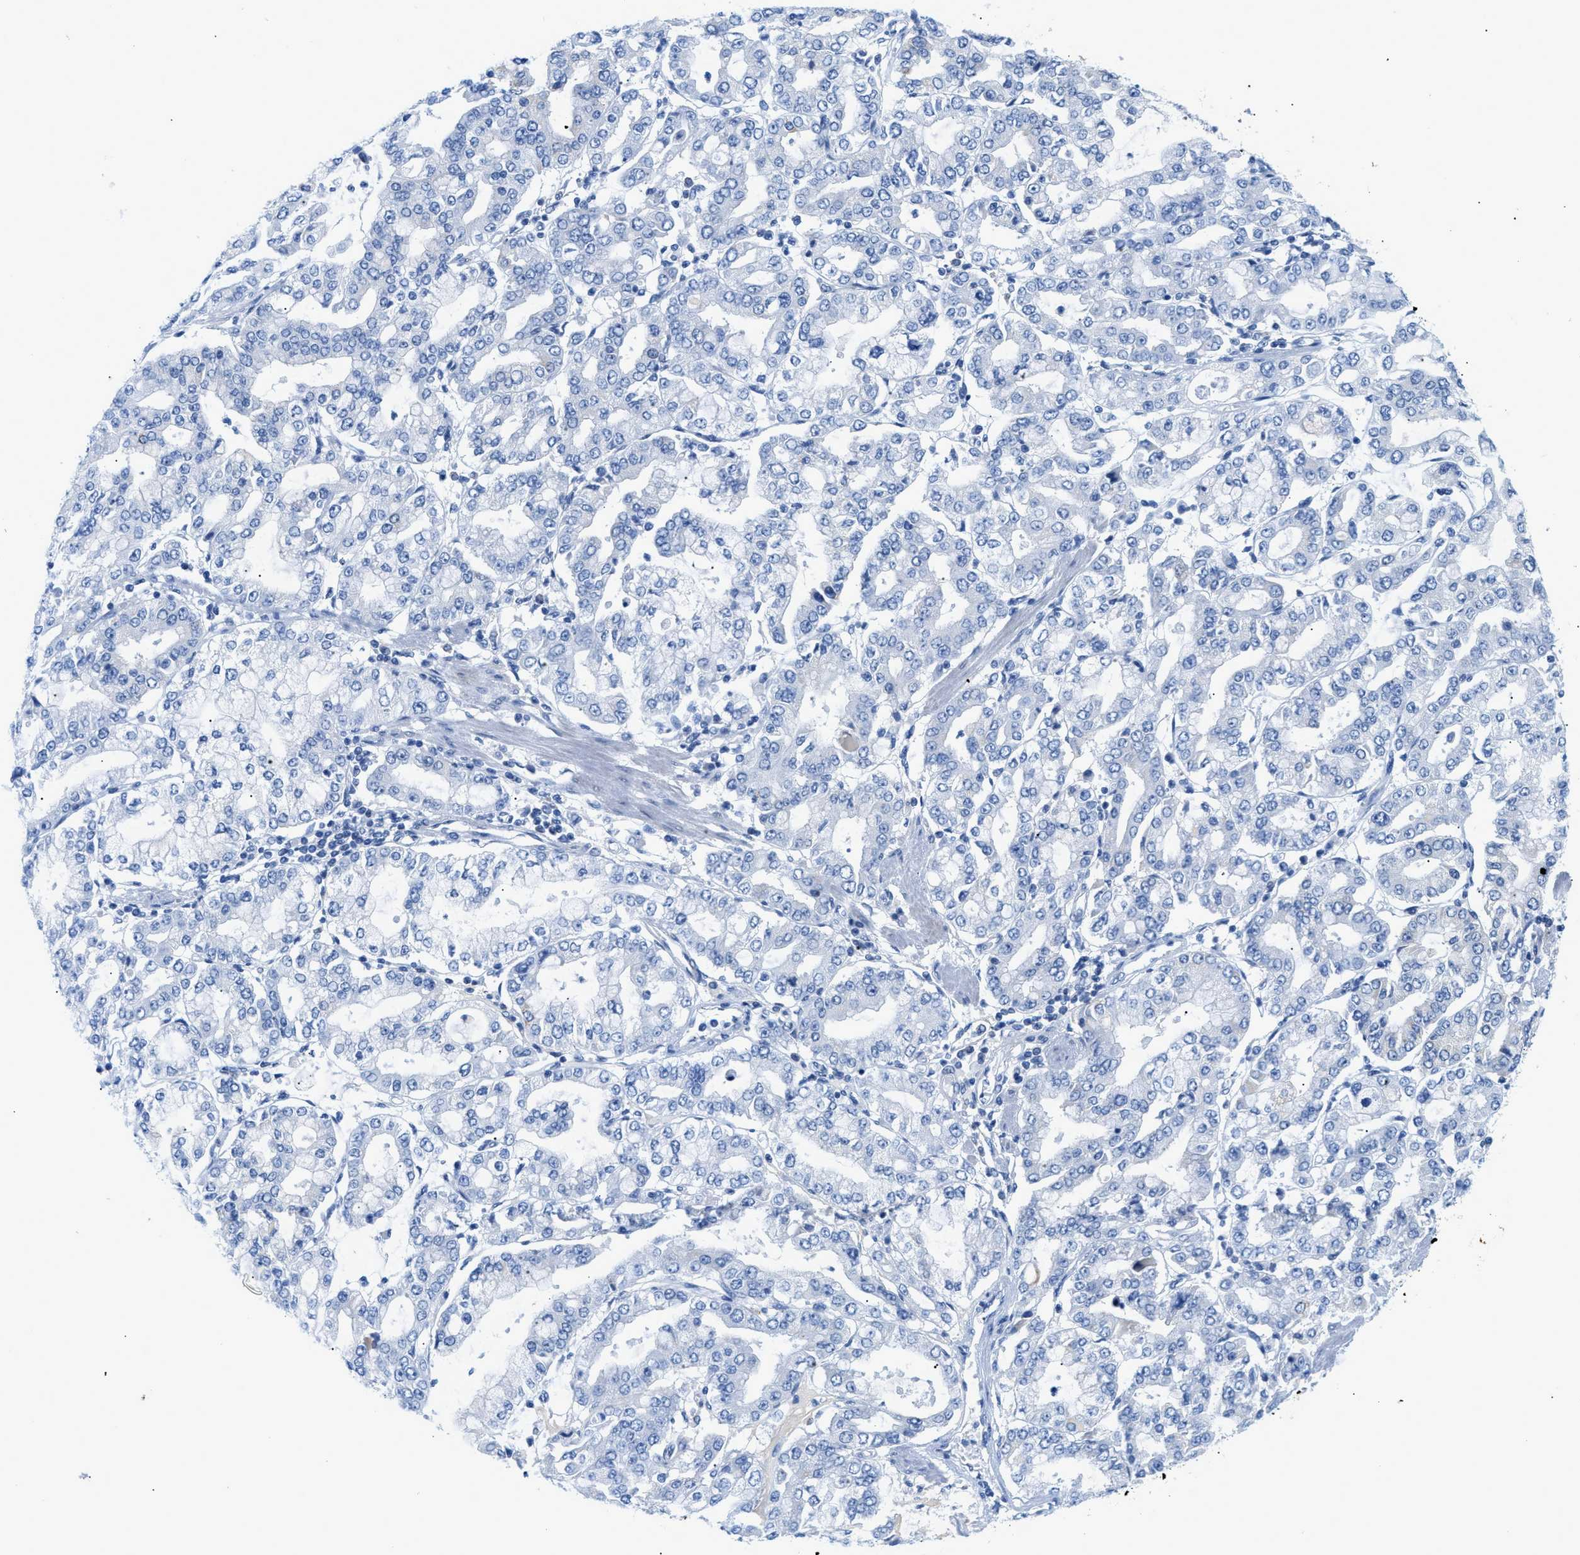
{"staining": {"intensity": "negative", "quantity": "none", "location": "none"}, "tissue": "stomach cancer", "cell_type": "Tumor cells", "image_type": "cancer", "snomed": [{"axis": "morphology", "description": "Adenocarcinoma, NOS"}, {"axis": "topography", "description": "Stomach"}], "caption": "This is an IHC image of stomach cancer (adenocarcinoma). There is no positivity in tumor cells.", "gene": "FDCSP", "patient": {"sex": "male", "age": 76}}